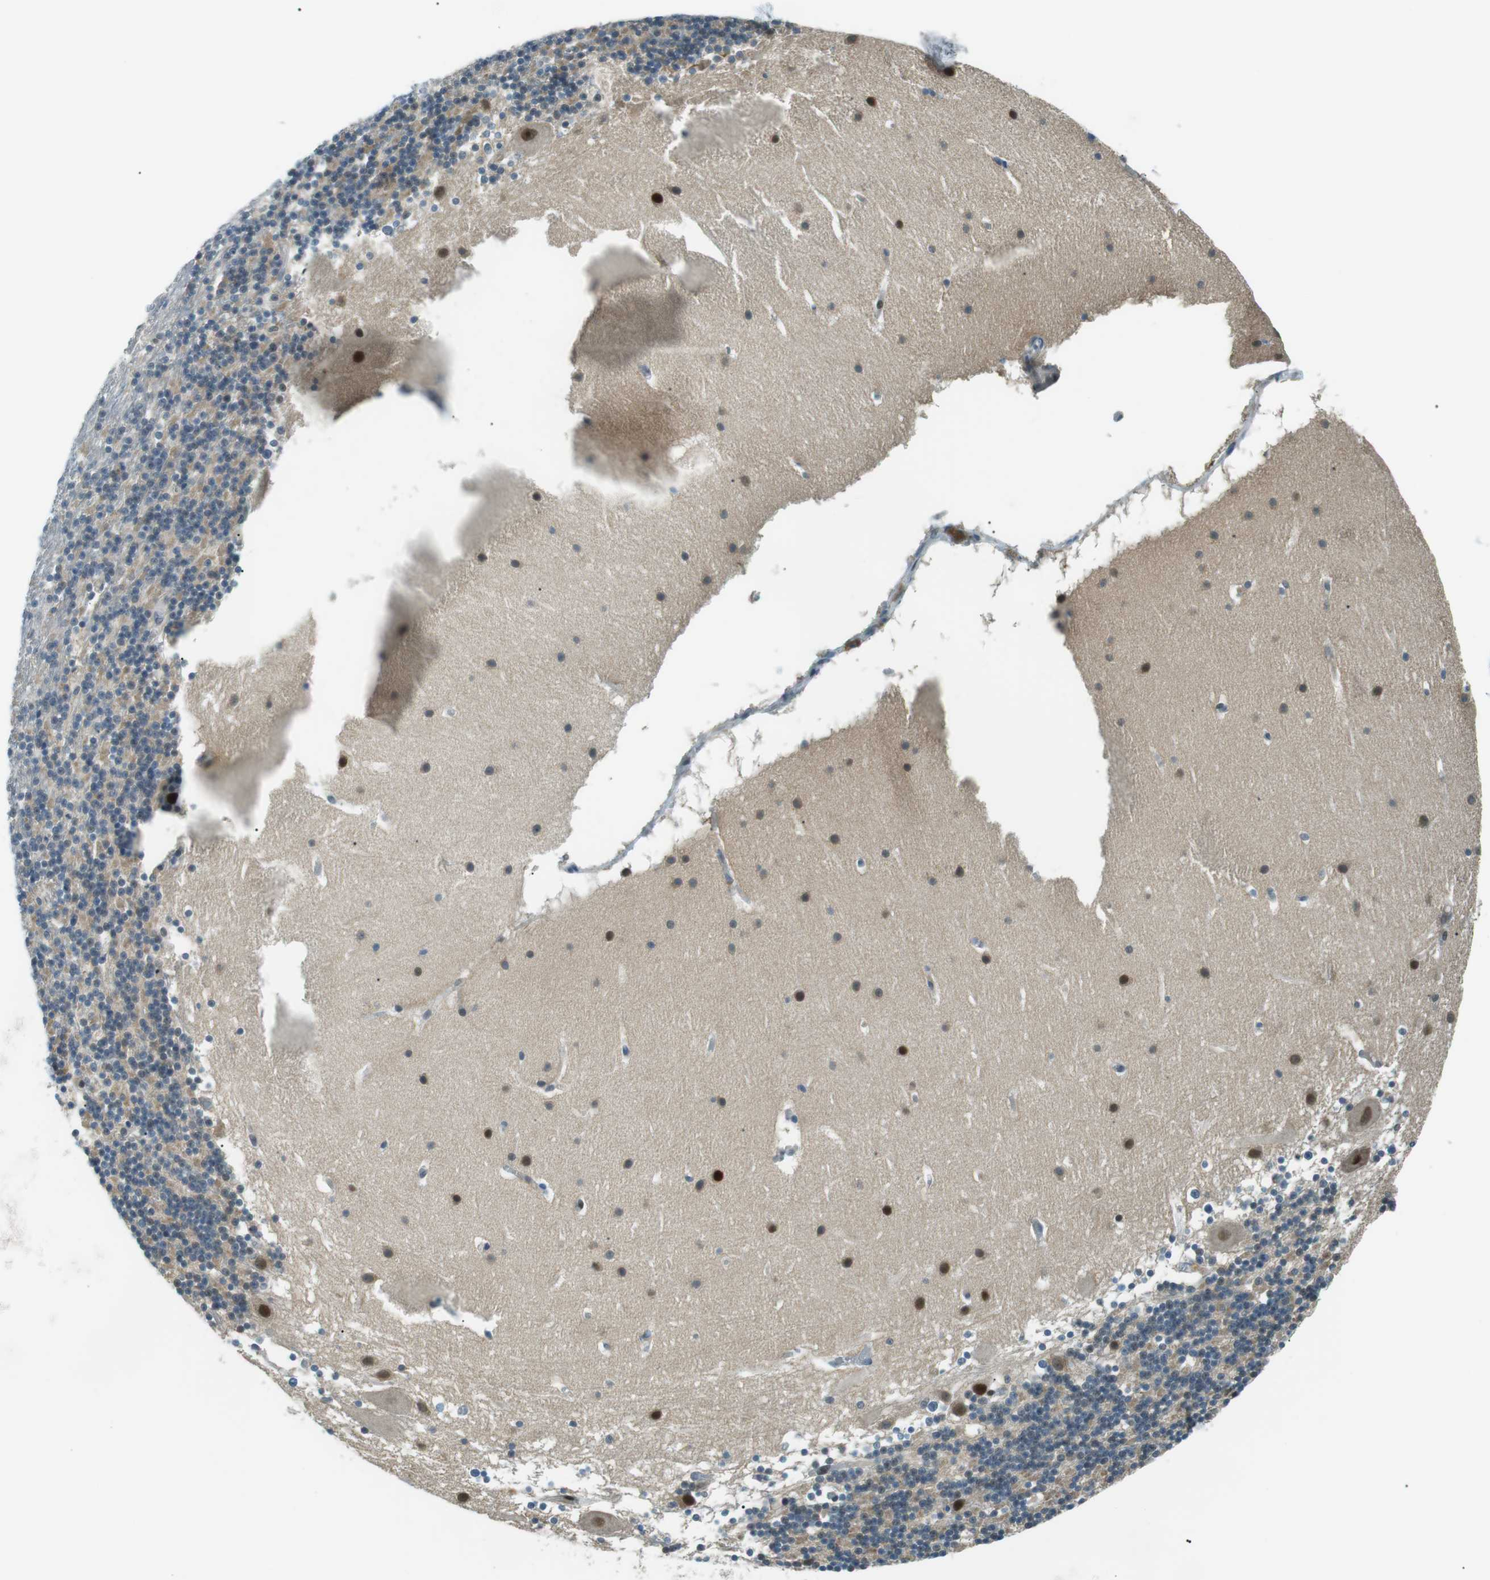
{"staining": {"intensity": "moderate", "quantity": "<25%", "location": "cytoplasmic/membranous,nuclear"}, "tissue": "cerebellum", "cell_type": "Cells in granular layer", "image_type": "normal", "snomed": [{"axis": "morphology", "description": "Normal tissue, NOS"}, {"axis": "topography", "description": "Cerebellum"}], "caption": "A high-resolution photomicrograph shows immunohistochemistry (IHC) staining of unremarkable cerebellum, which exhibits moderate cytoplasmic/membranous,nuclear positivity in about <25% of cells in granular layer.", "gene": "PJA1", "patient": {"sex": "male", "age": 45}}